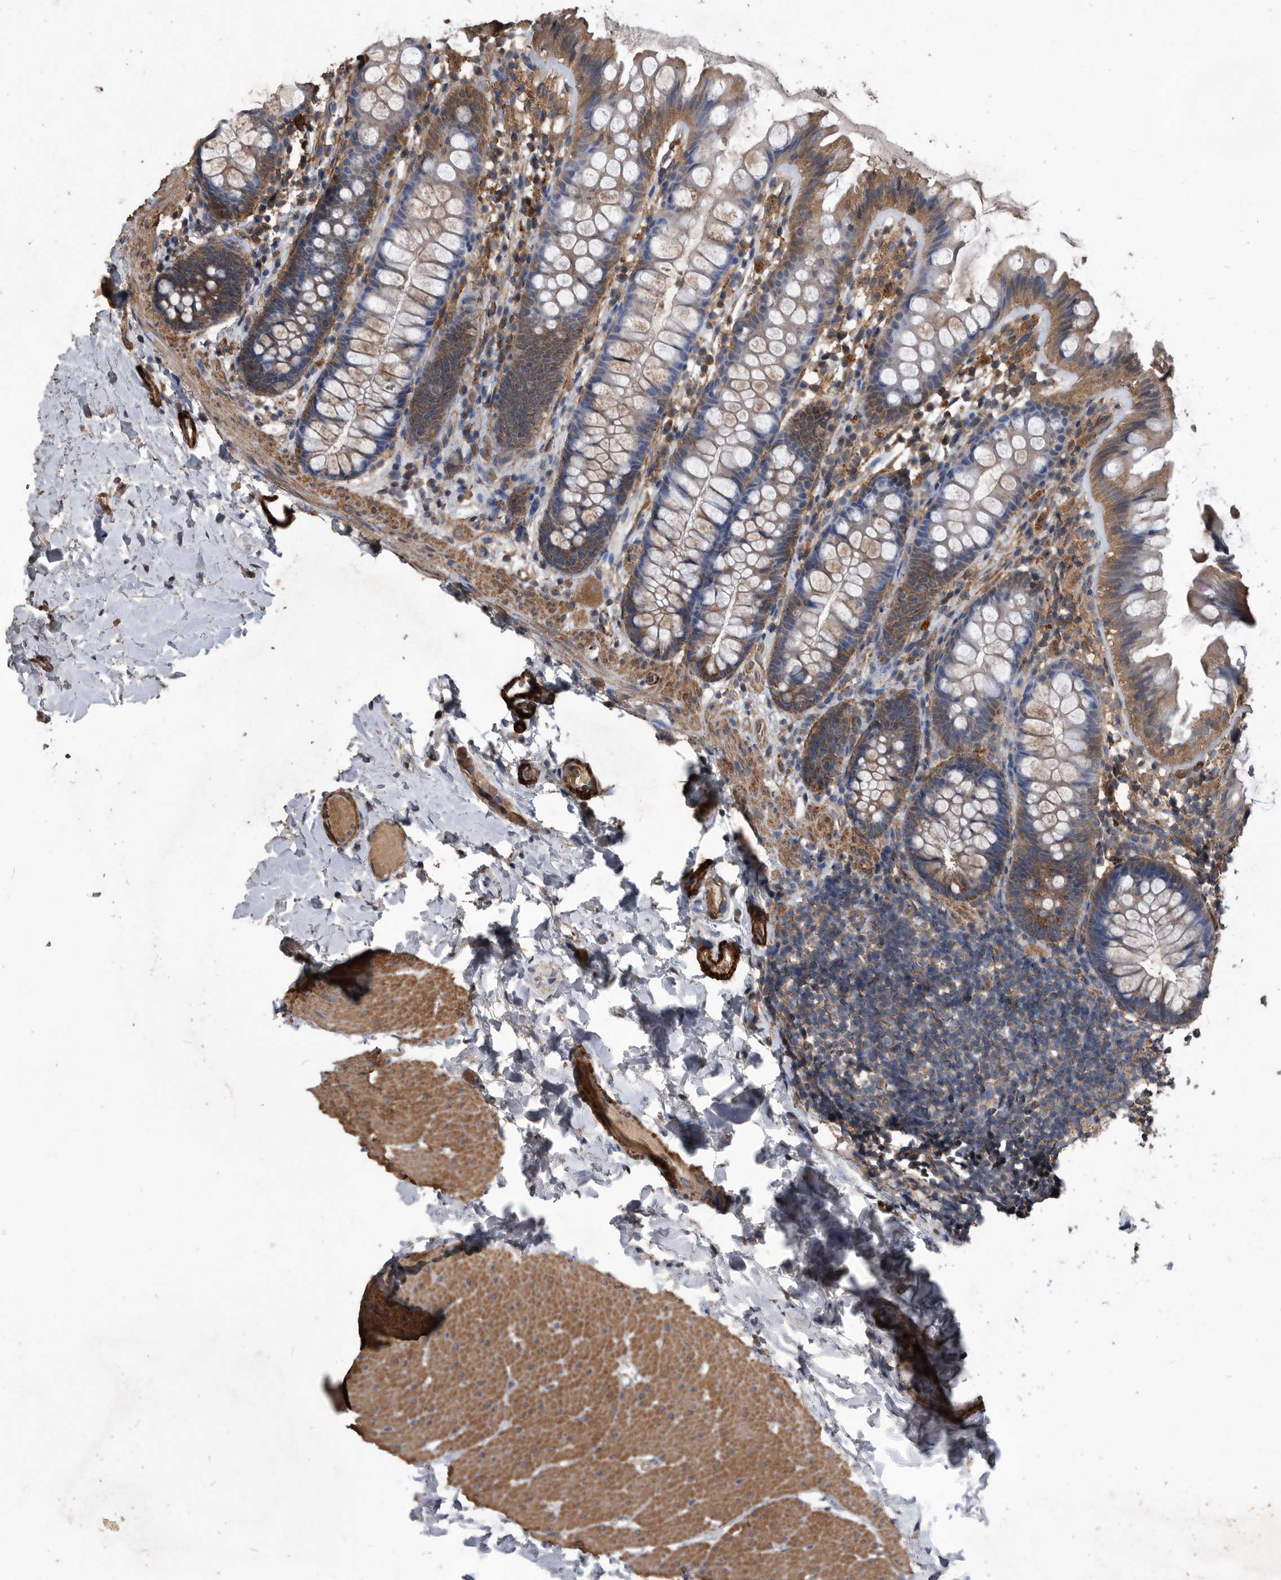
{"staining": {"intensity": "moderate", "quantity": ">75%", "location": "cytoplasmic/membranous"}, "tissue": "colon", "cell_type": "Endothelial cells", "image_type": "normal", "snomed": [{"axis": "morphology", "description": "Normal tissue, NOS"}, {"axis": "topography", "description": "Colon"}], "caption": "An IHC image of unremarkable tissue is shown. Protein staining in brown labels moderate cytoplasmic/membranous positivity in colon within endothelial cells.", "gene": "NRBP1", "patient": {"sex": "female", "age": 62}}